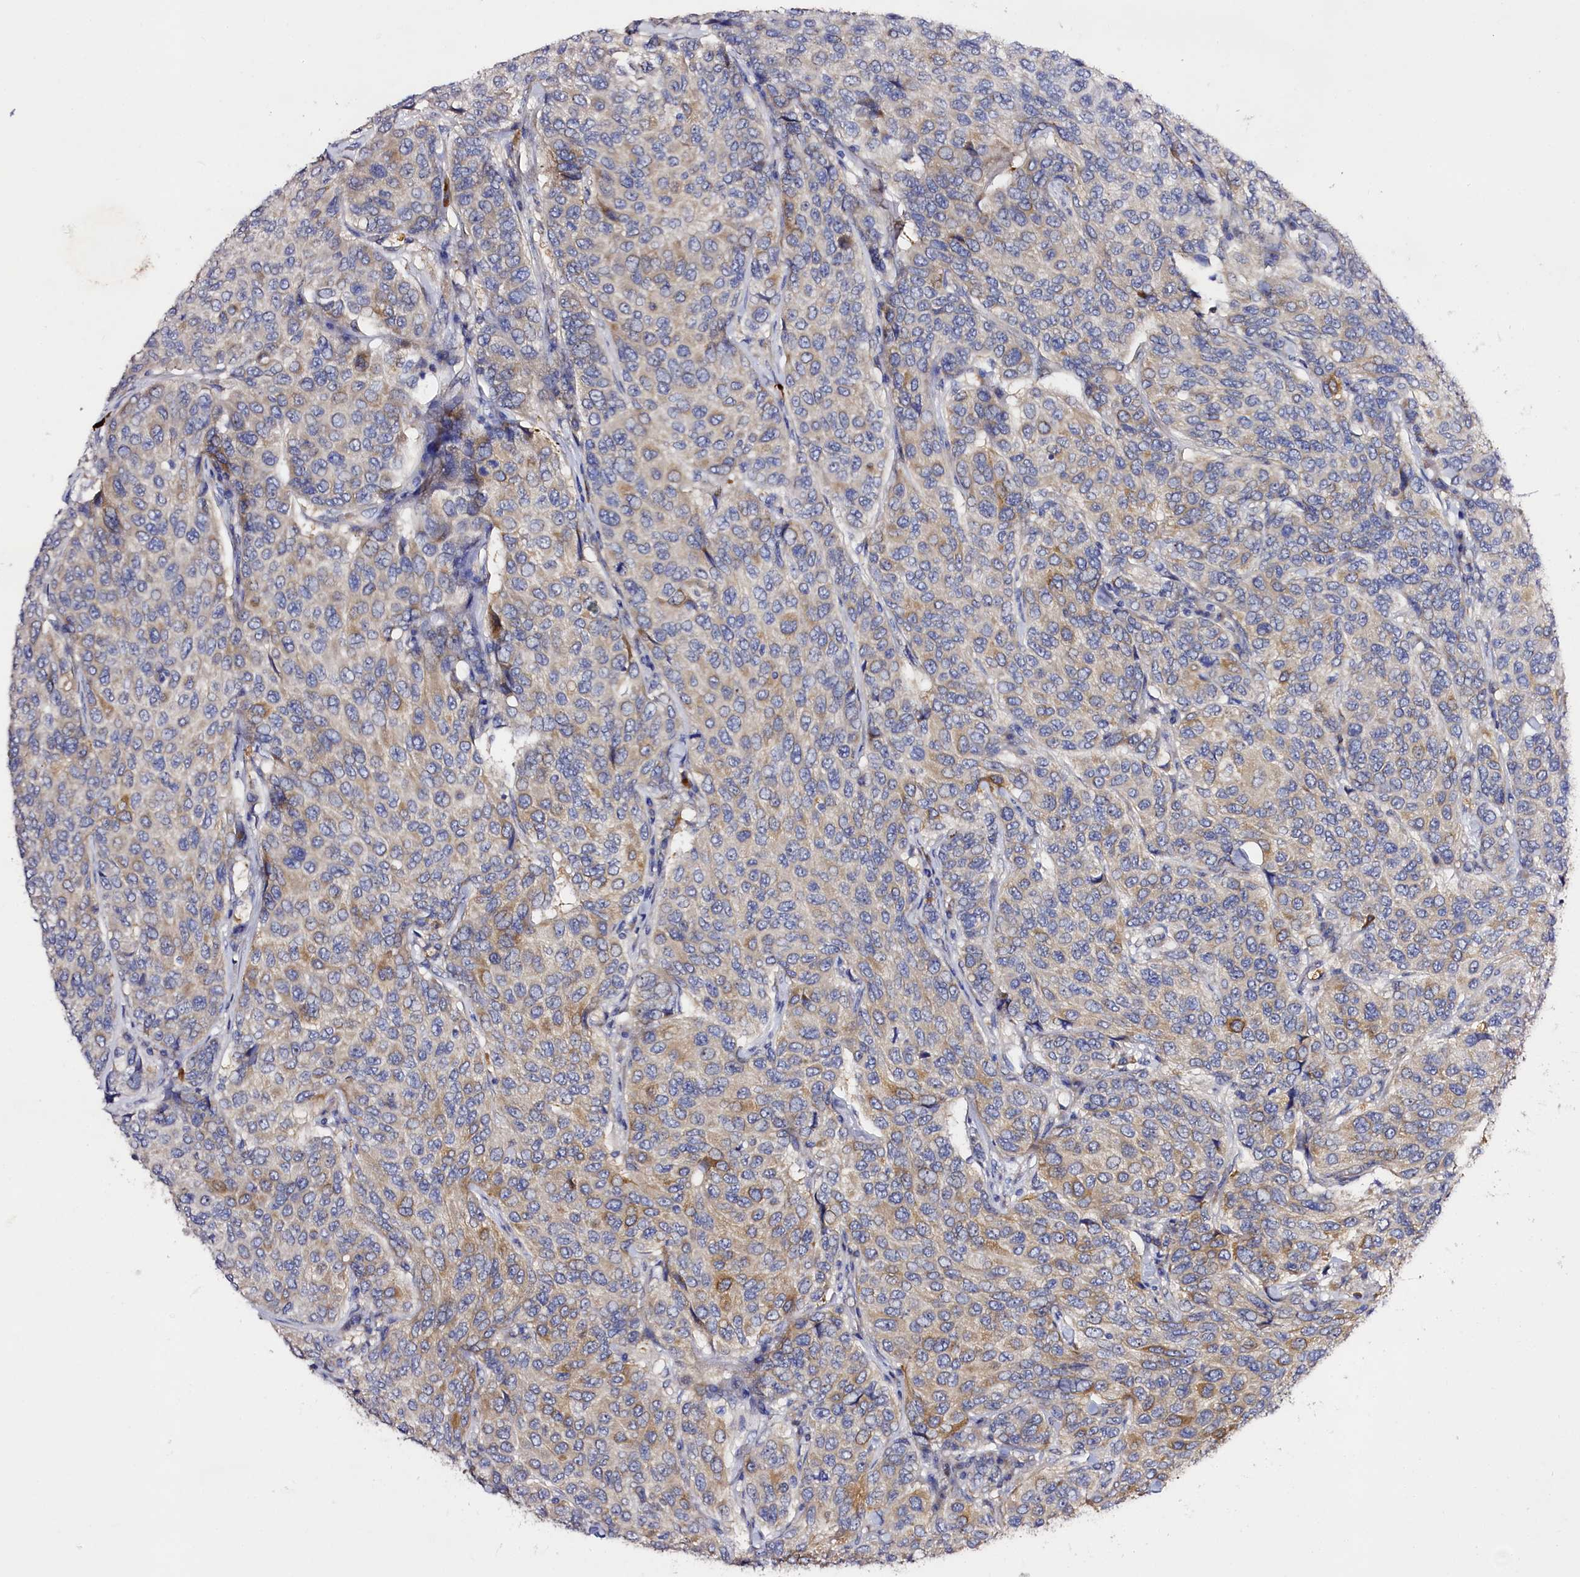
{"staining": {"intensity": "weak", "quantity": "25%-75%", "location": "cytoplasmic/membranous"}, "tissue": "breast cancer", "cell_type": "Tumor cells", "image_type": "cancer", "snomed": [{"axis": "morphology", "description": "Duct carcinoma"}, {"axis": "topography", "description": "Breast"}], "caption": "Protein analysis of breast cancer tissue reveals weak cytoplasmic/membranous expression in approximately 25%-75% of tumor cells. (Brightfield microscopy of DAB IHC at high magnification).", "gene": "SLC7A1", "patient": {"sex": "female", "age": 55}}